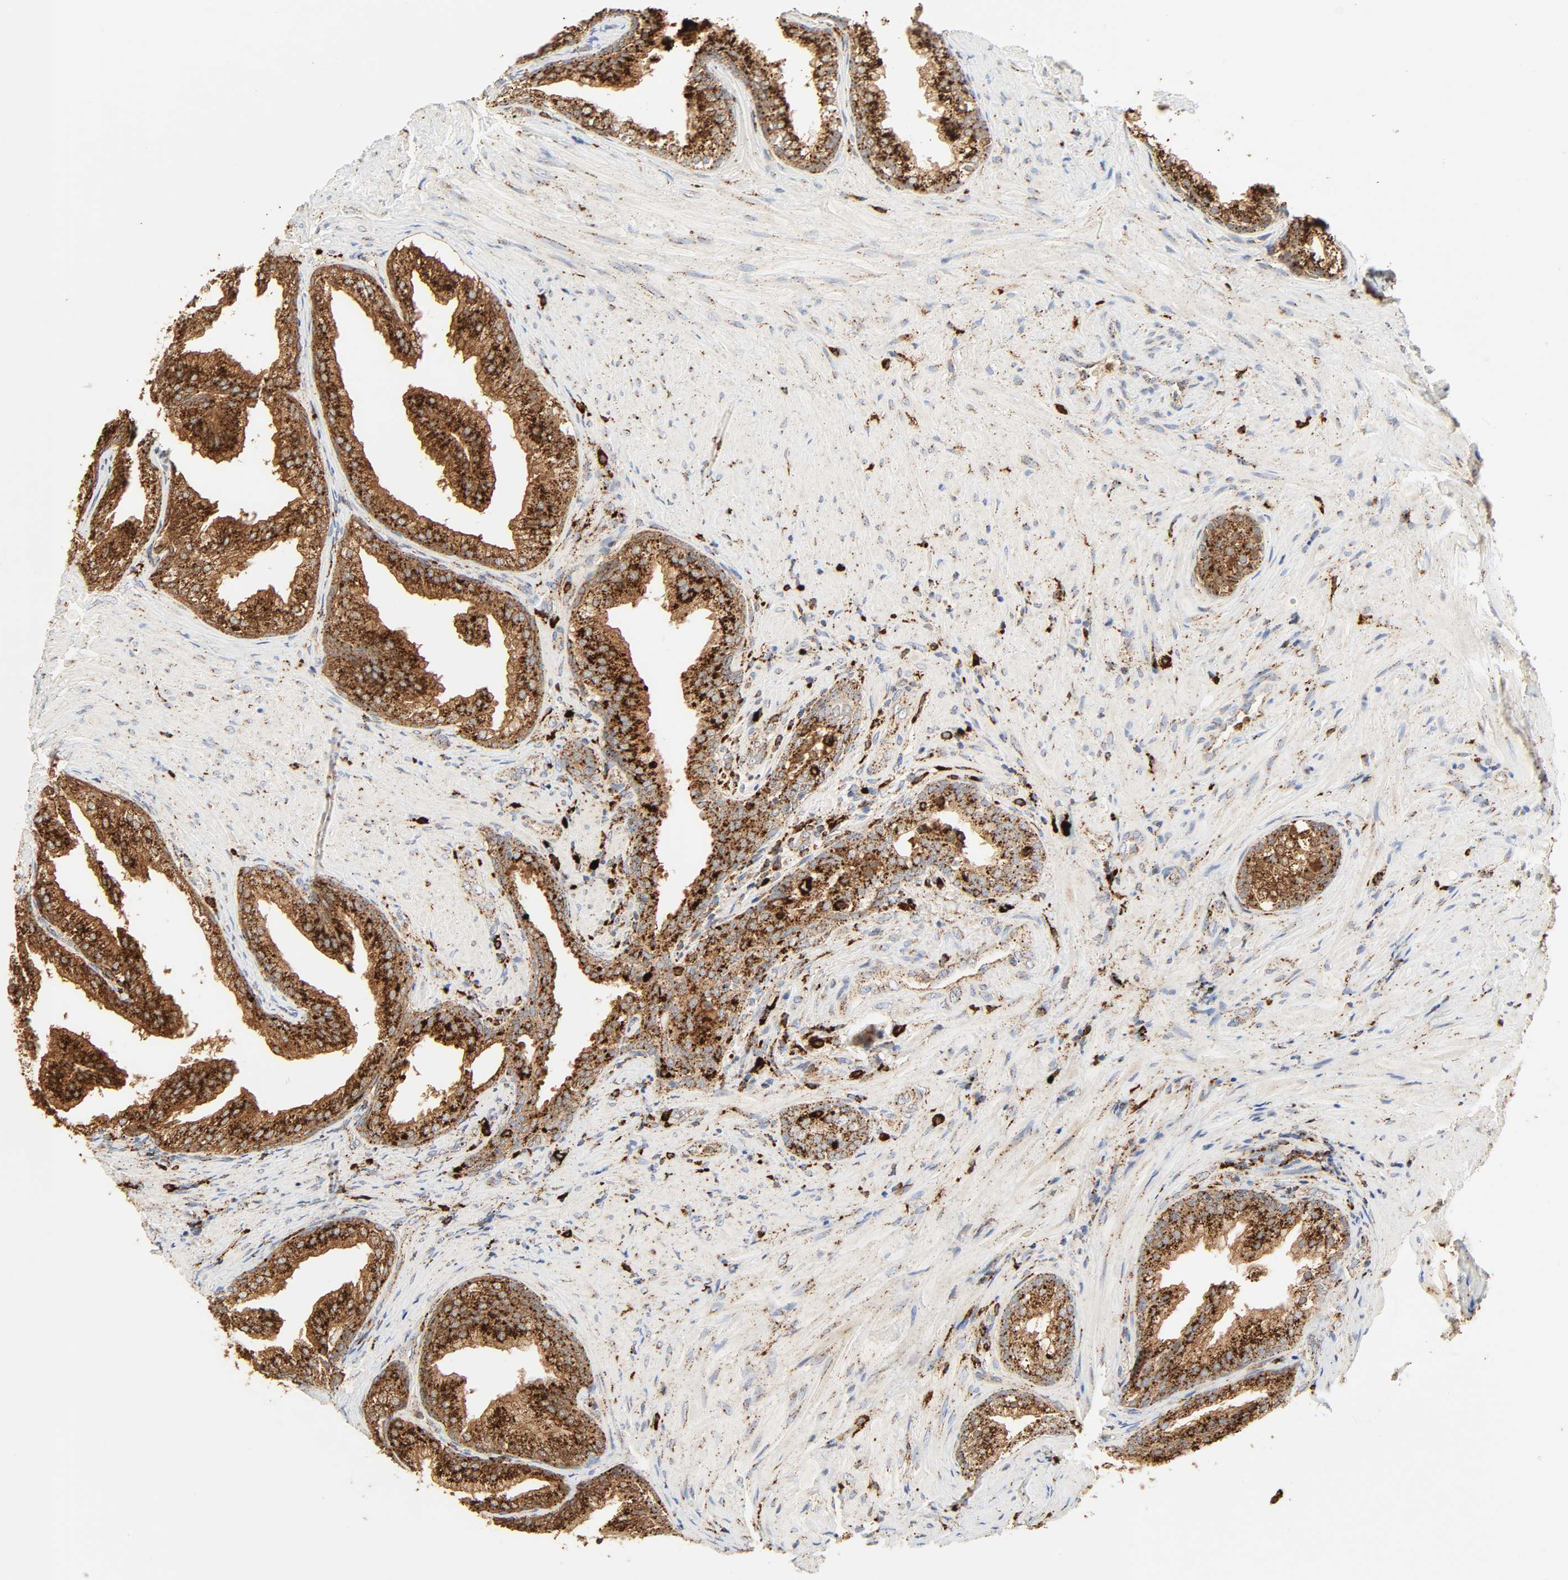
{"staining": {"intensity": "strong", "quantity": ">75%", "location": "cytoplasmic/membranous"}, "tissue": "prostate", "cell_type": "Glandular cells", "image_type": "normal", "snomed": [{"axis": "morphology", "description": "Normal tissue, NOS"}, {"axis": "topography", "description": "Prostate"}], "caption": "Glandular cells reveal high levels of strong cytoplasmic/membranous staining in about >75% of cells in unremarkable prostate. Using DAB (brown) and hematoxylin (blue) stains, captured at high magnification using brightfield microscopy.", "gene": "PSAP", "patient": {"sex": "male", "age": 76}}